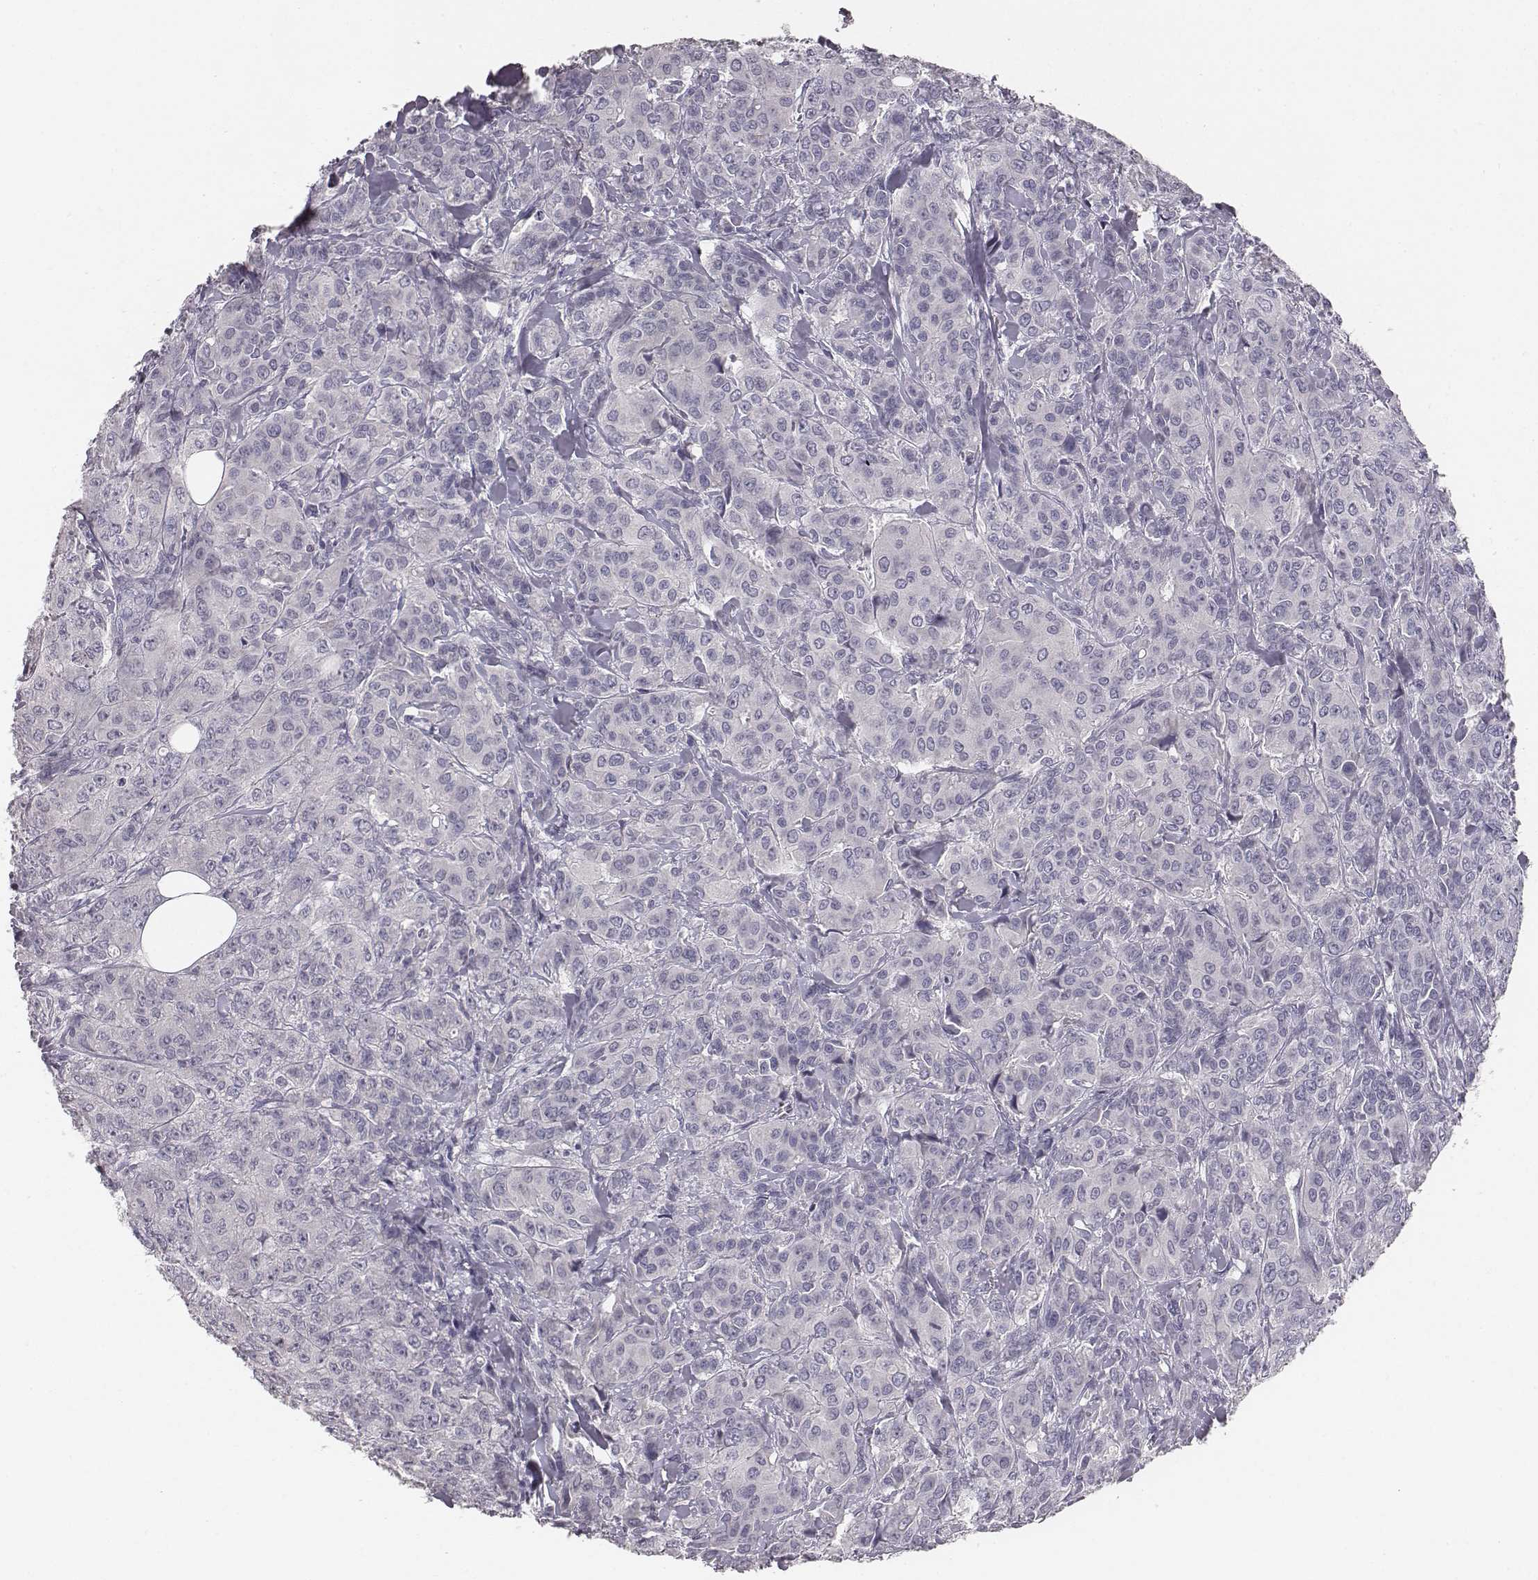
{"staining": {"intensity": "negative", "quantity": "none", "location": "none"}, "tissue": "breast cancer", "cell_type": "Tumor cells", "image_type": "cancer", "snomed": [{"axis": "morphology", "description": "Duct carcinoma"}, {"axis": "topography", "description": "Breast"}], "caption": "High magnification brightfield microscopy of infiltrating ductal carcinoma (breast) stained with DAB (brown) and counterstained with hematoxylin (blue): tumor cells show no significant expression.", "gene": "MYH6", "patient": {"sex": "female", "age": 43}}